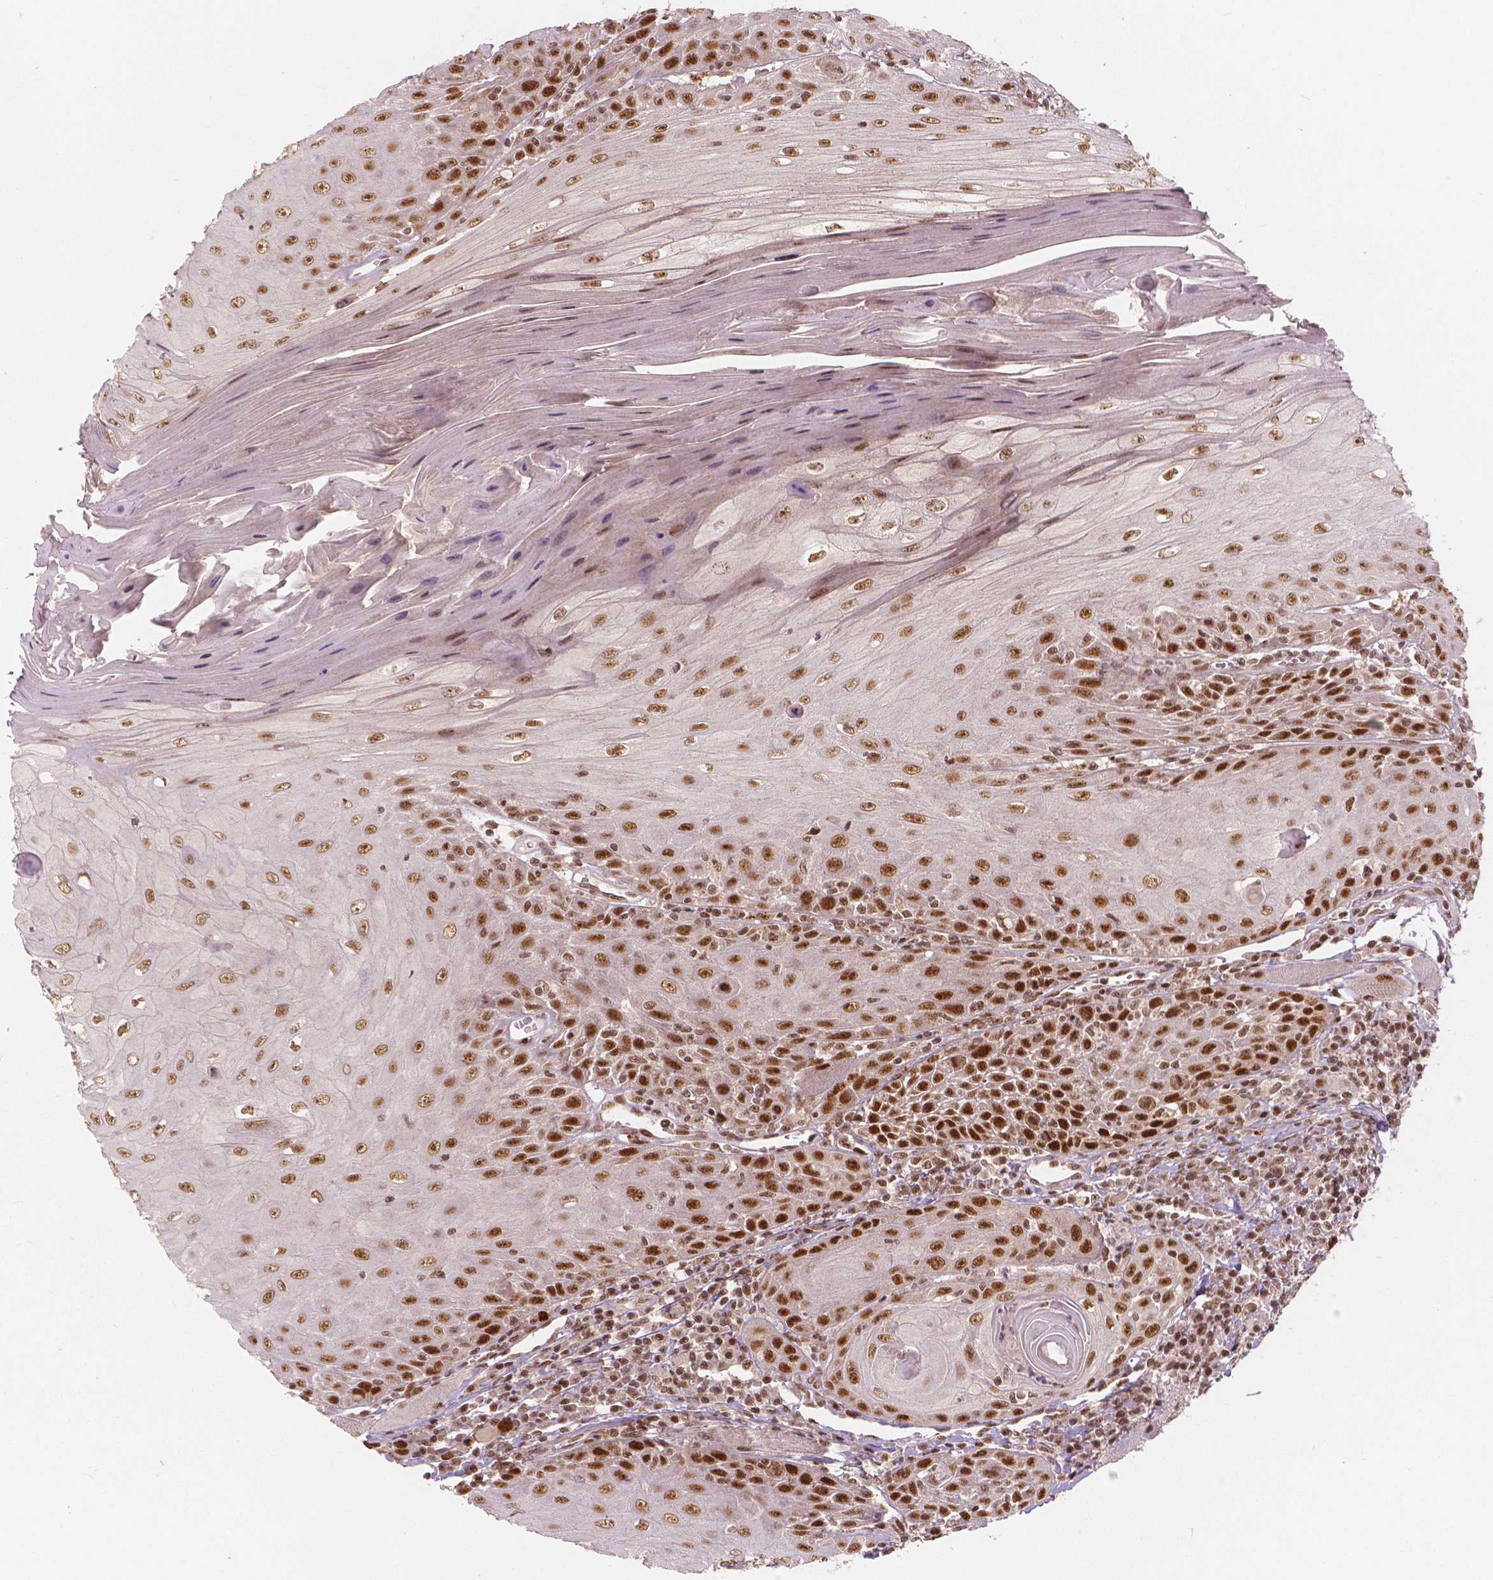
{"staining": {"intensity": "strong", "quantity": ">75%", "location": "nuclear"}, "tissue": "head and neck cancer", "cell_type": "Tumor cells", "image_type": "cancer", "snomed": [{"axis": "morphology", "description": "Squamous cell carcinoma, NOS"}, {"axis": "topography", "description": "Head-Neck"}], "caption": "This is an image of immunohistochemistry (IHC) staining of head and neck cancer, which shows strong positivity in the nuclear of tumor cells.", "gene": "NSD2", "patient": {"sex": "male", "age": 52}}